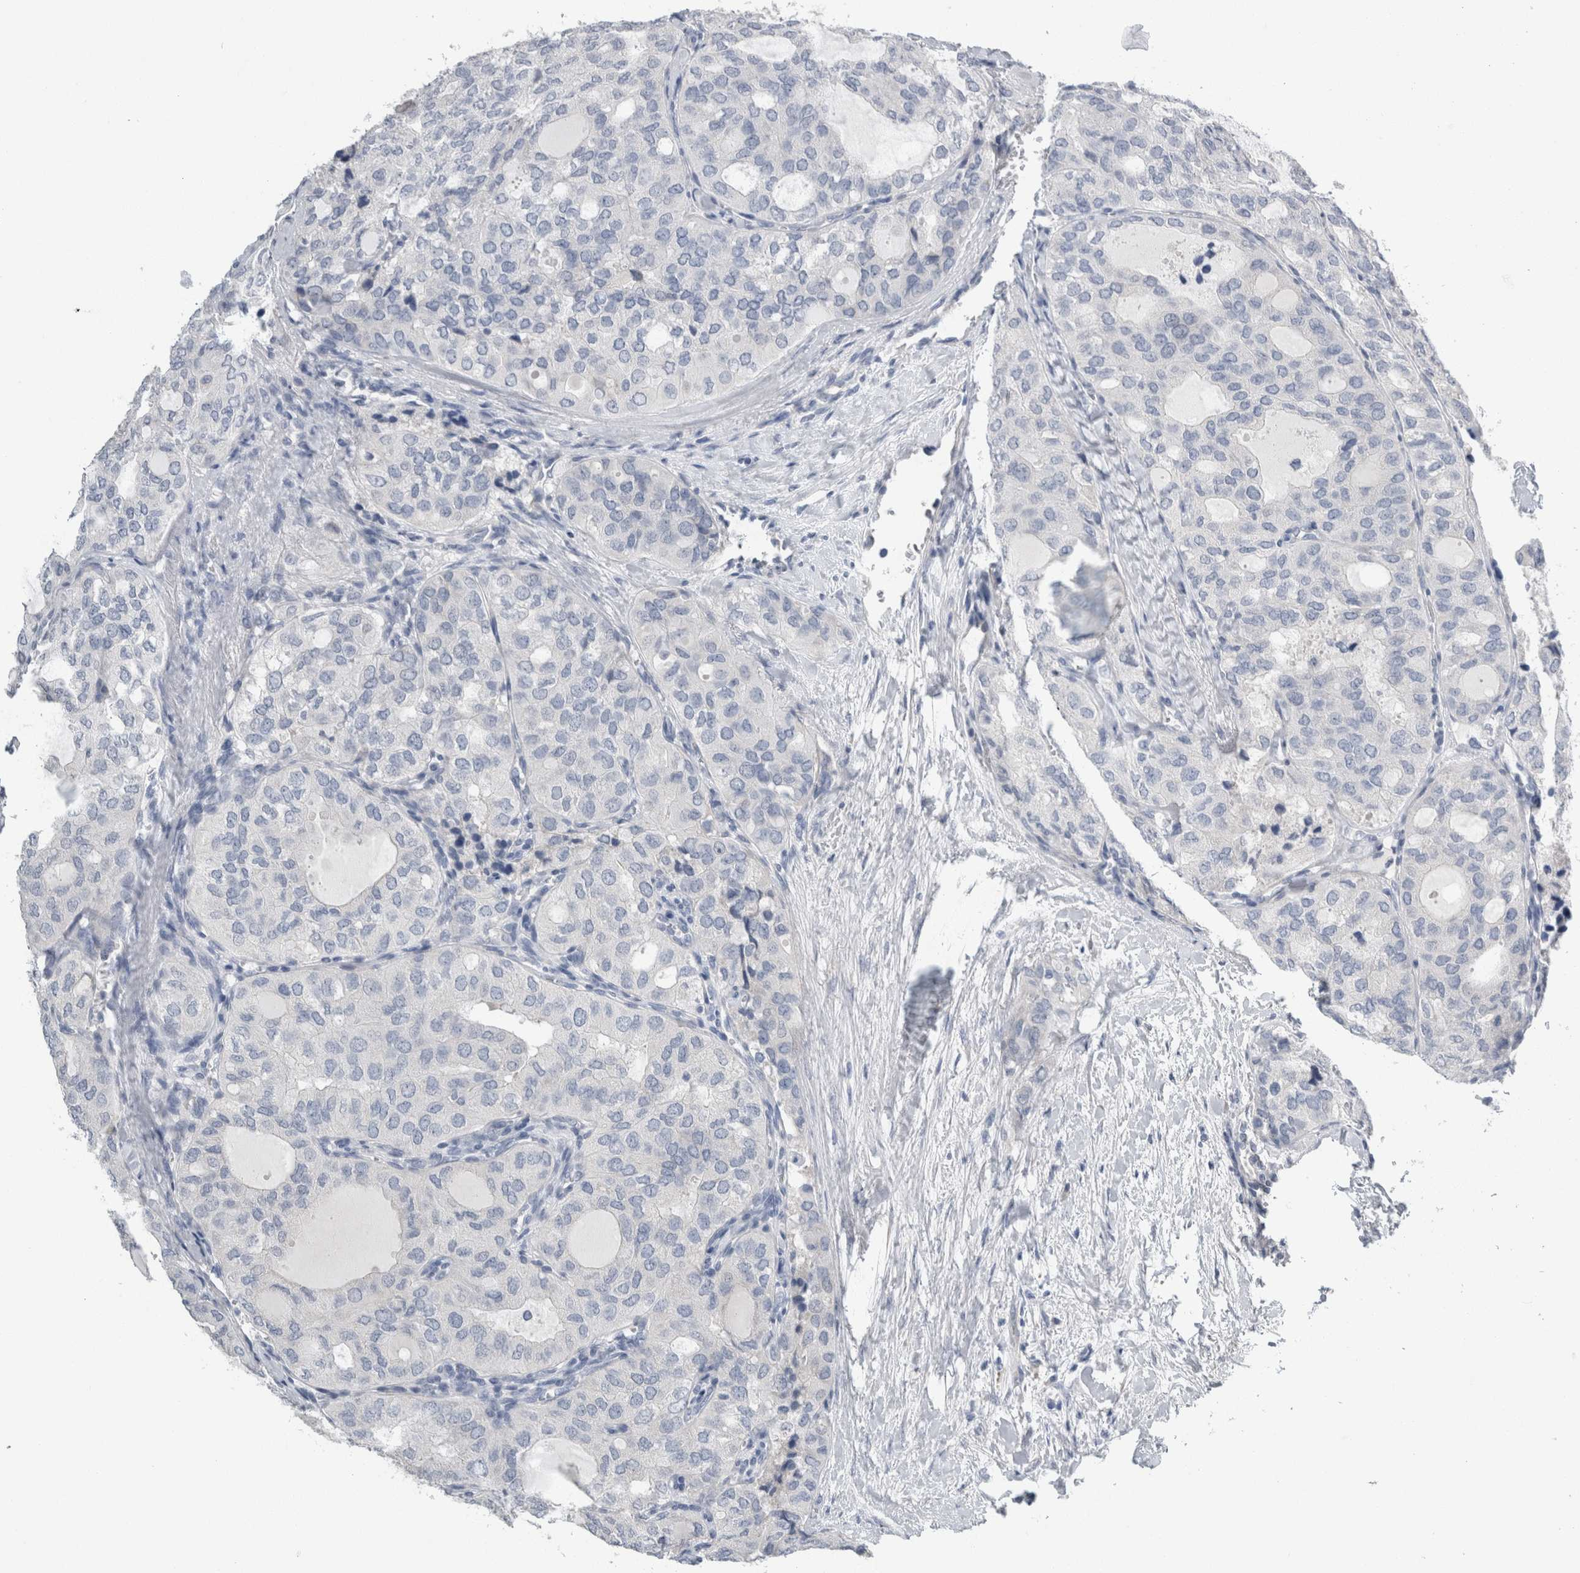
{"staining": {"intensity": "negative", "quantity": "none", "location": "none"}, "tissue": "thyroid cancer", "cell_type": "Tumor cells", "image_type": "cancer", "snomed": [{"axis": "morphology", "description": "Follicular adenoma carcinoma, NOS"}, {"axis": "topography", "description": "Thyroid gland"}], "caption": "Thyroid follicular adenoma carcinoma was stained to show a protein in brown. There is no significant expression in tumor cells.", "gene": "NEFM", "patient": {"sex": "male", "age": 75}}